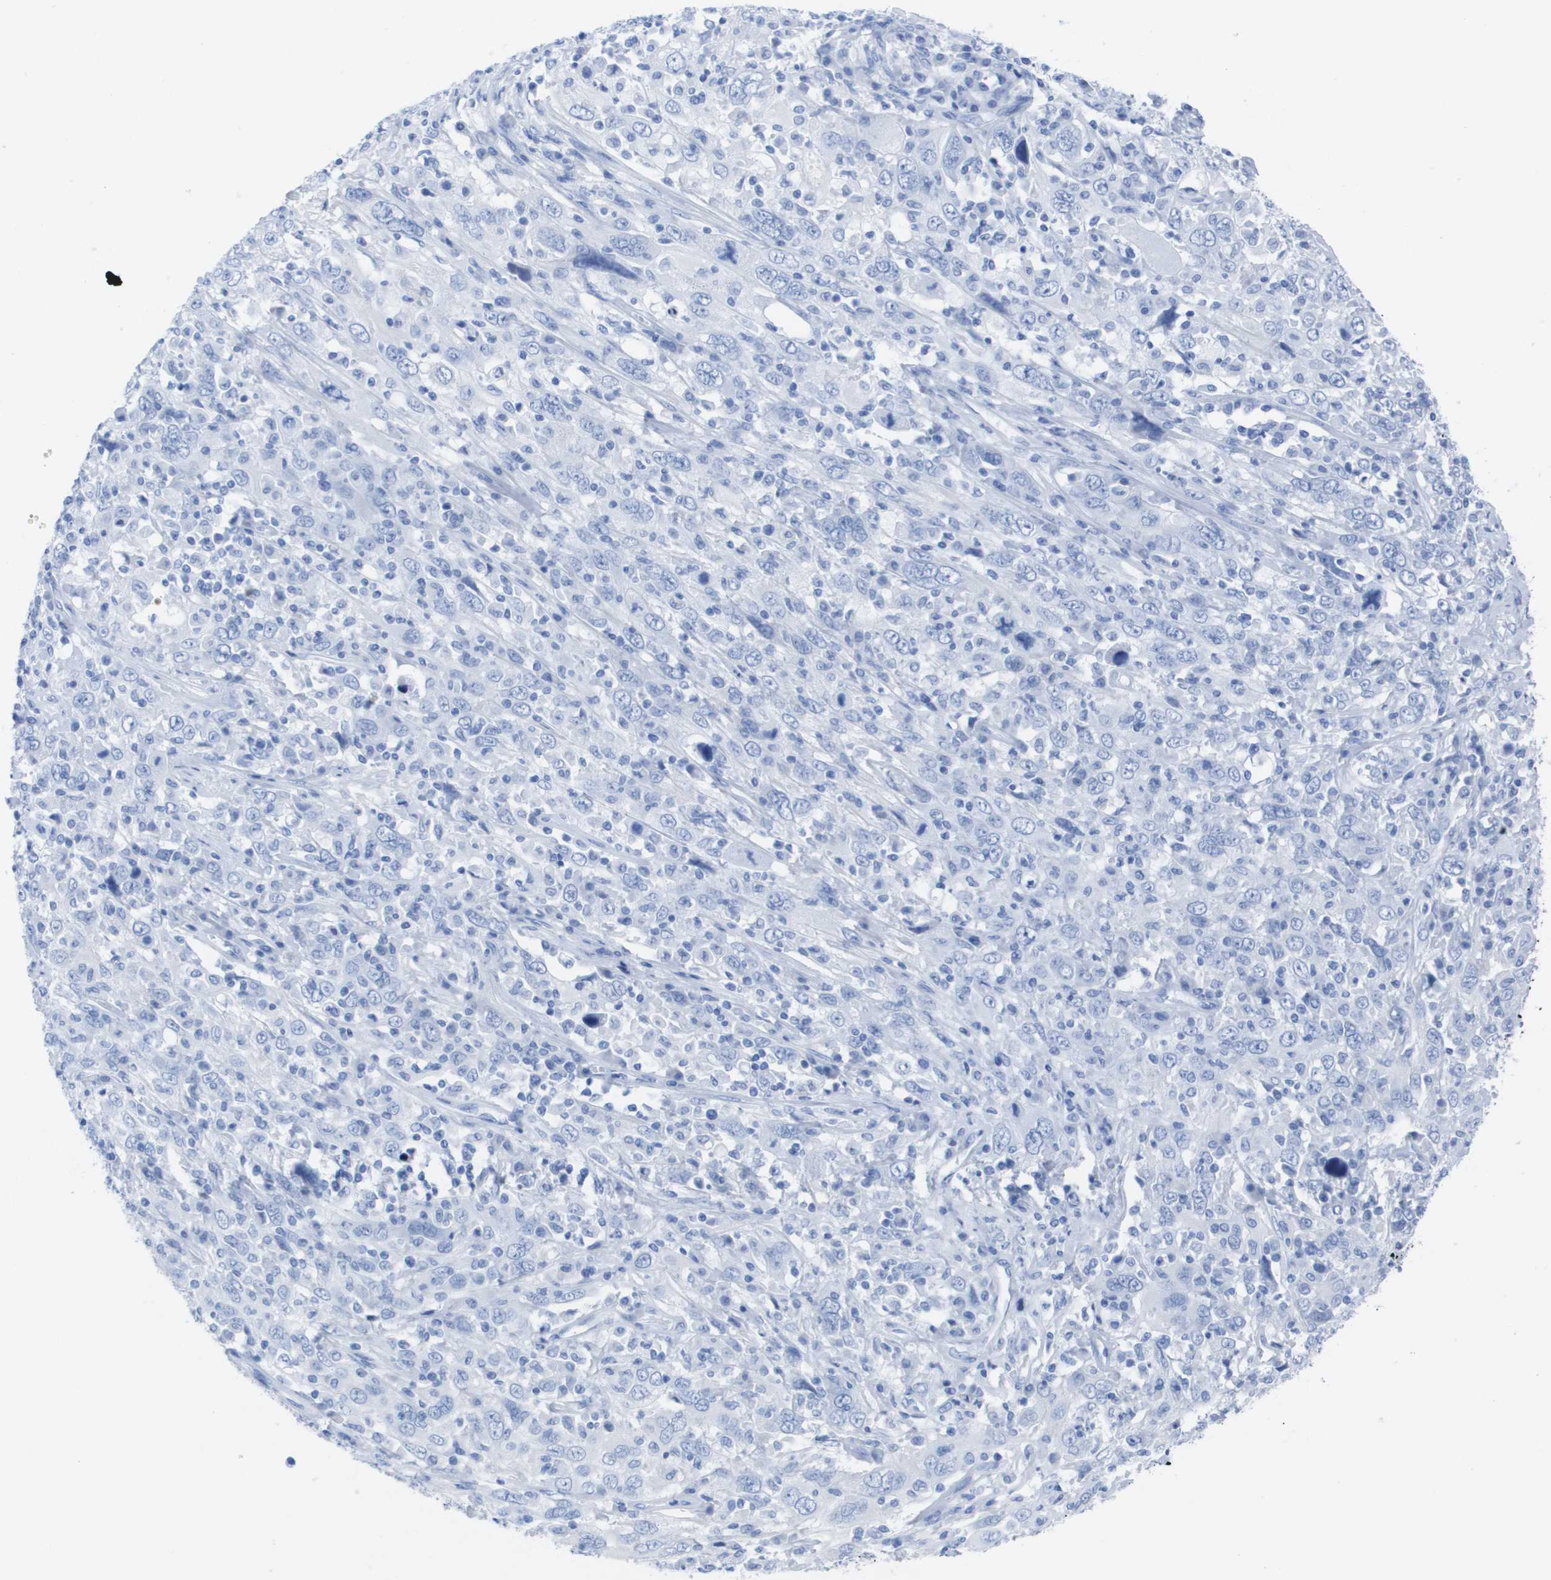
{"staining": {"intensity": "negative", "quantity": "none", "location": "none"}, "tissue": "cervical cancer", "cell_type": "Tumor cells", "image_type": "cancer", "snomed": [{"axis": "morphology", "description": "Squamous cell carcinoma, NOS"}, {"axis": "topography", "description": "Cervix"}], "caption": "High magnification brightfield microscopy of squamous cell carcinoma (cervical) stained with DAB (3,3'-diaminobenzidine) (brown) and counterstained with hematoxylin (blue): tumor cells show no significant expression.", "gene": "KCNA3", "patient": {"sex": "female", "age": 46}}